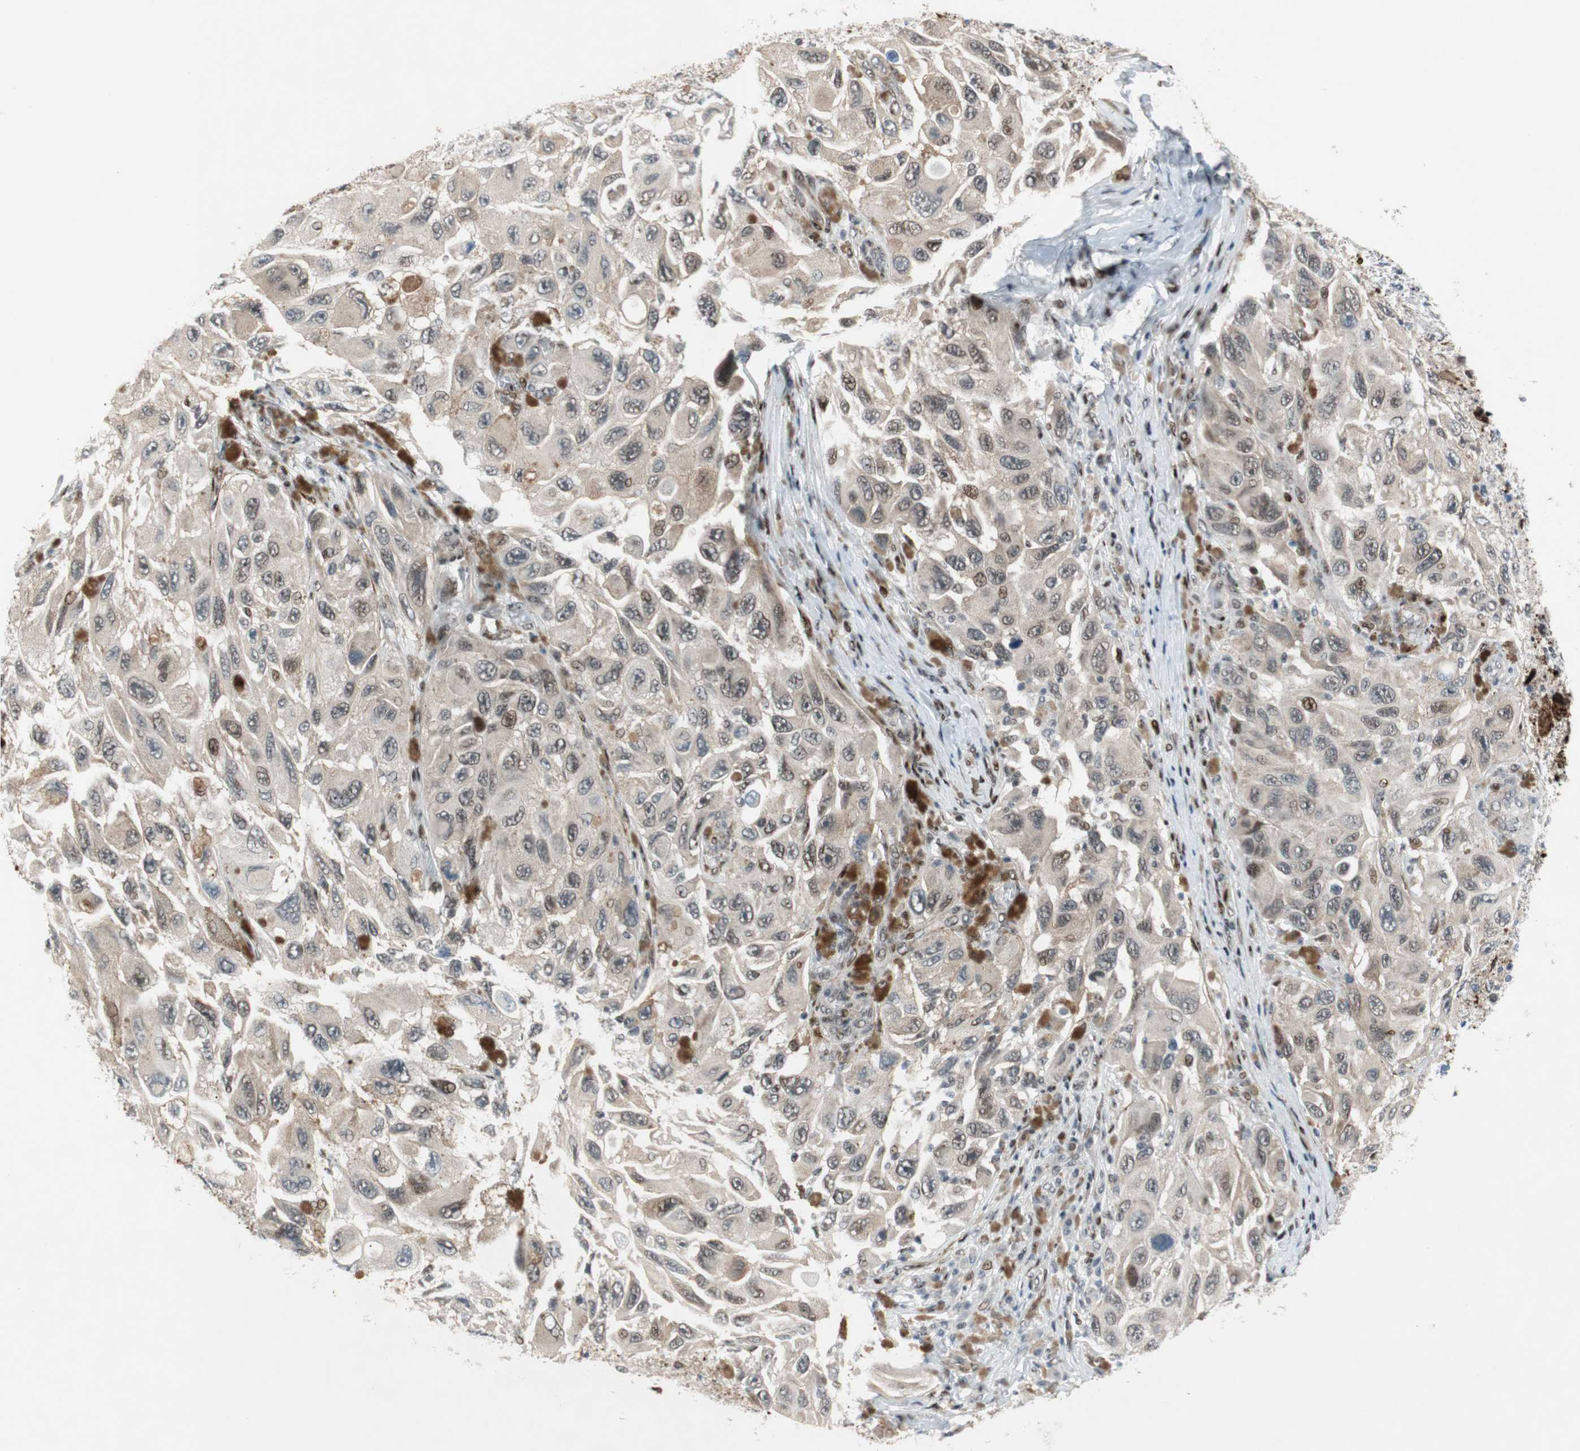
{"staining": {"intensity": "moderate", "quantity": "25%-75%", "location": "cytoplasmic/membranous,nuclear"}, "tissue": "melanoma", "cell_type": "Tumor cells", "image_type": "cancer", "snomed": [{"axis": "morphology", "description": "Malignant melanoma, NOS"}, {"axis": "topography", "description": "Skin"}], "caption": "IHC (DAB) staining of human melanoma reveals moderate cytoplasmic/membranous and nuclear protein positivity in approximately 25%-75% of tumor cells.", "gene": "FBXO44", "patient": {"sex": "female", "age": 73}}